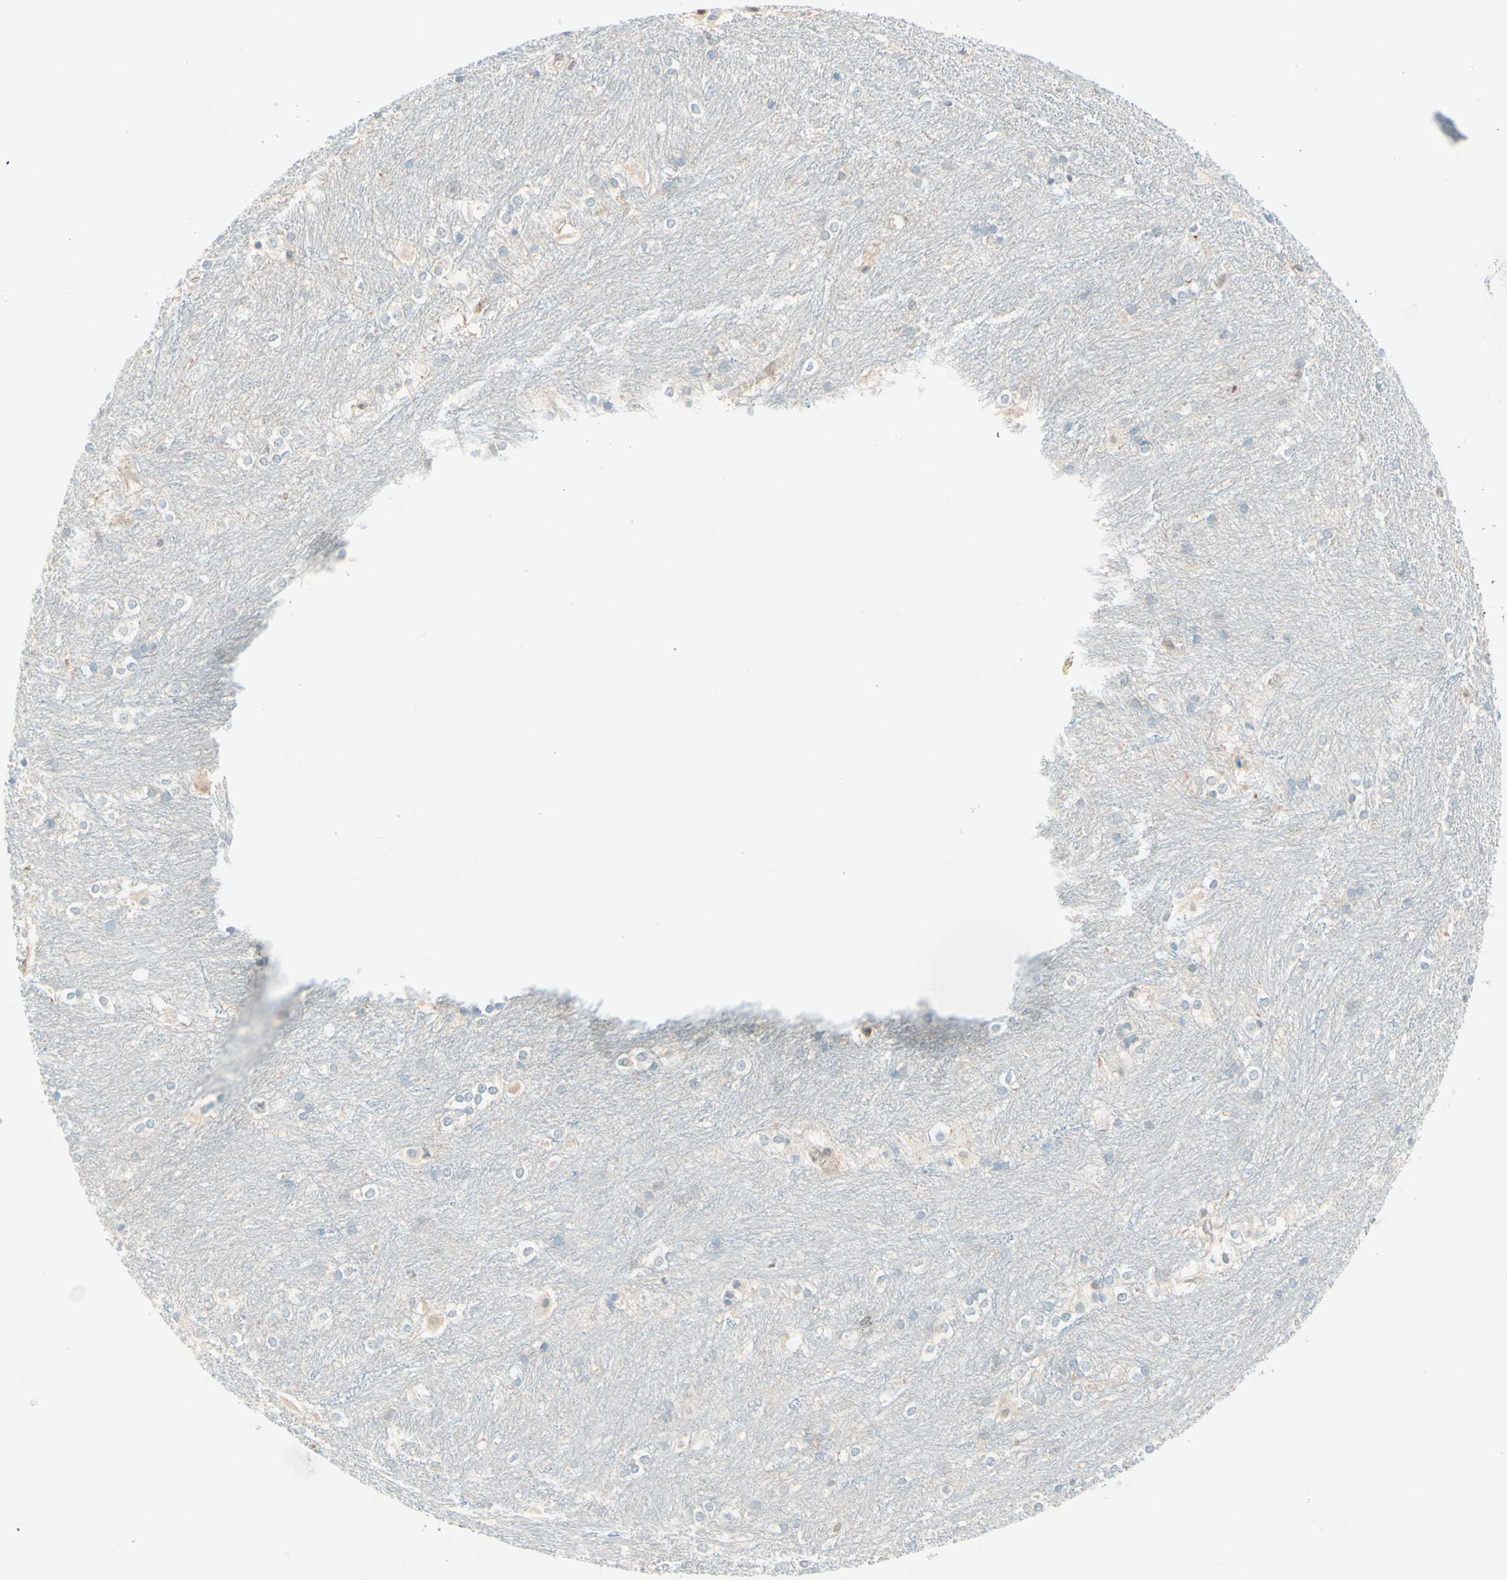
{"staining": {"intensity": "weak", "quantity": "<25%", "location": "cytoplasmic/membranous"}, "tissue": "caudate", "cell_type": "Glial cells", "image_type": "normal", "snomed": [{"axis": "morphology", "description": "Normal tissue, NOS"}, {"axis": "topography", "description": "Lateral ventricle wall"}], "caption": "The histopathology image exhibits no staining of glial cells in unremarkable caudate.", "gene": "UPK3B", "patient": {"sex": "female", "age": 19}}